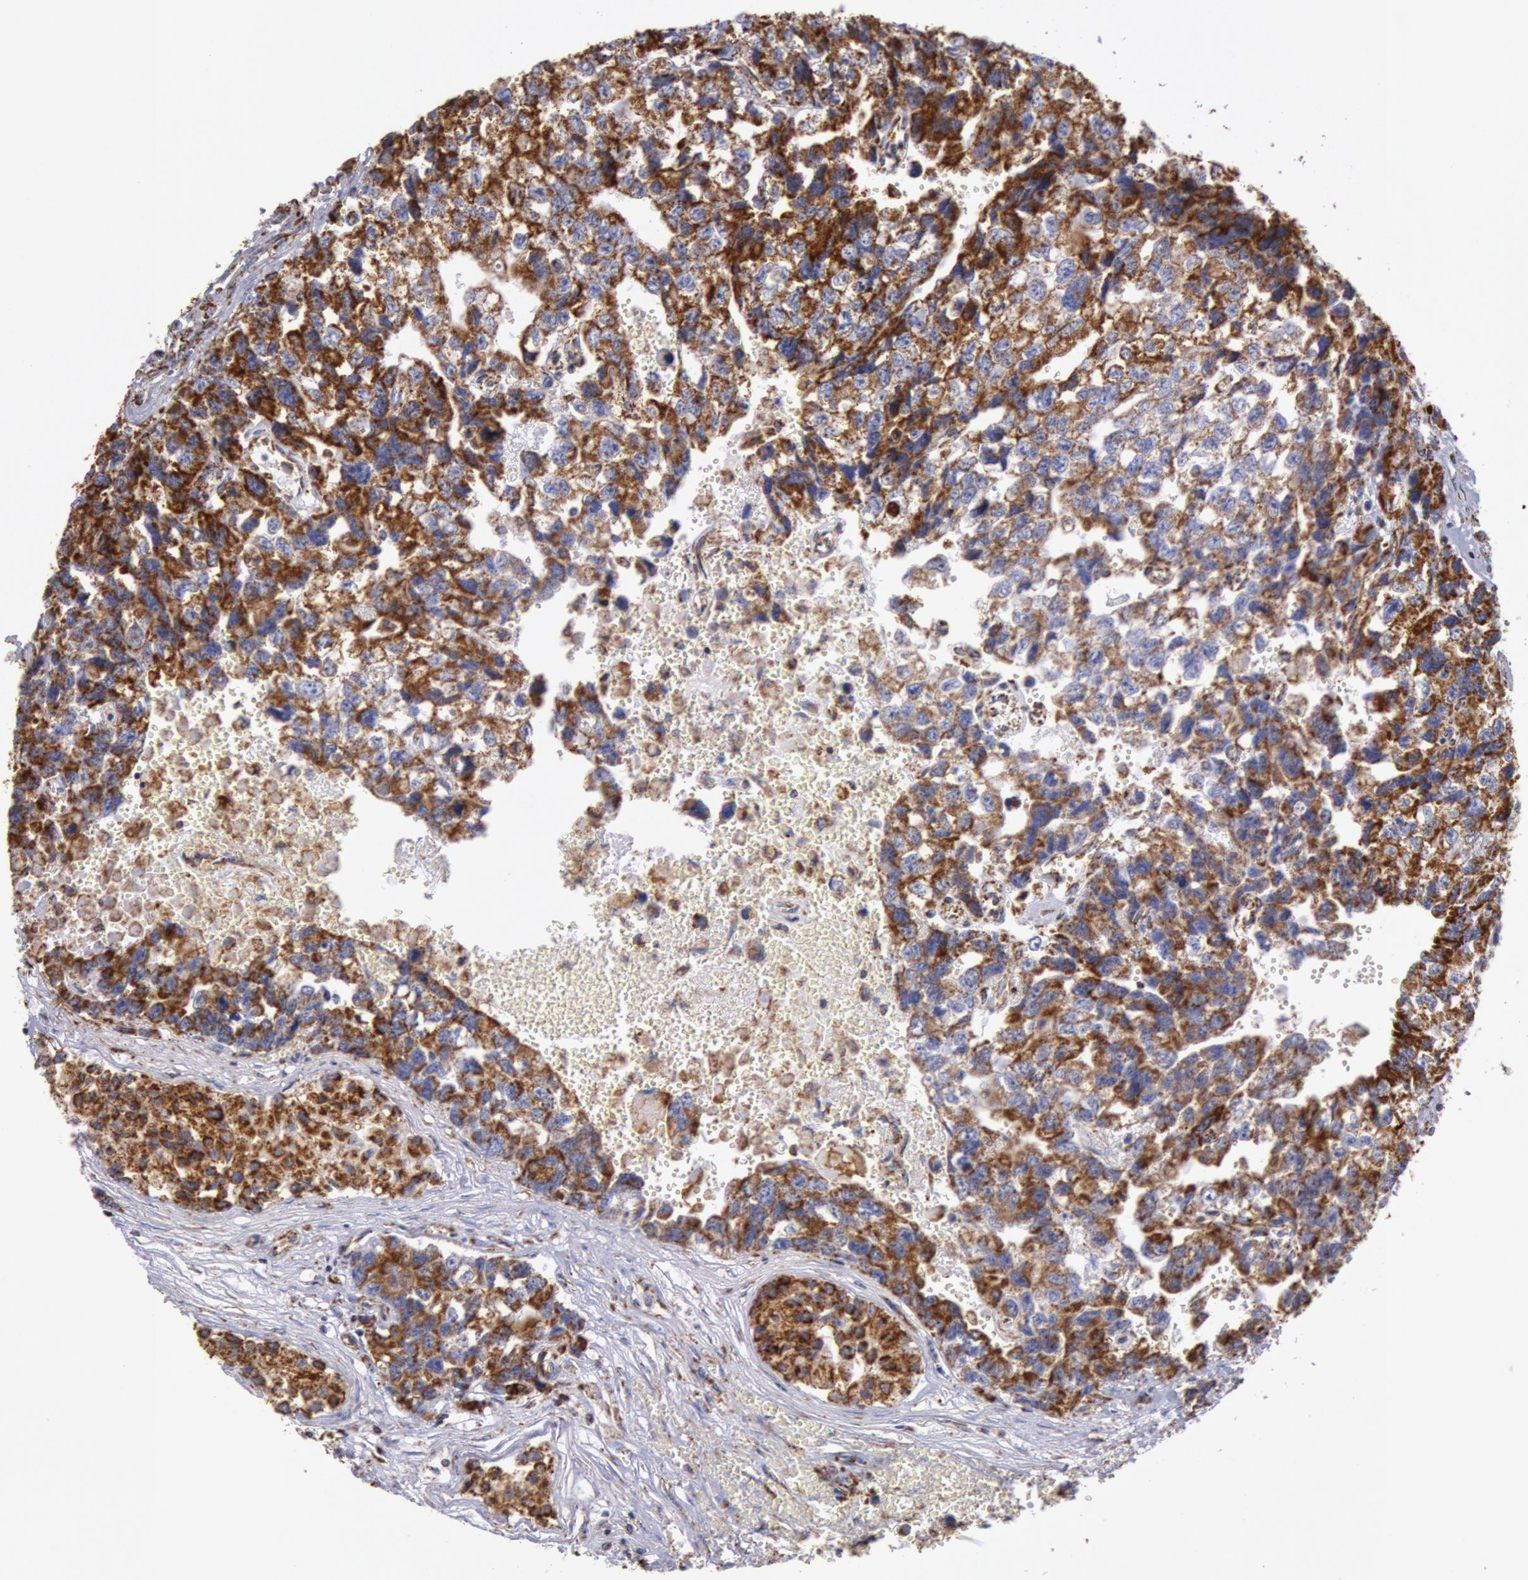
{"staining": {"intensity": "strong", "quantity": ">75%", "location": "cytoplasmic/membranous"}, "tissue": "testis cancer", "cell_type": "Tumor cells", "image_type": "cancer", "snomed": [{"axis": "morphology", "description": "Carcinoma, Embryonal, NOS"}, {"axis": "topography", "description": "Testis"}], "caption": "Strong cytoplasmic/membranous expression is appreciated in about >75% of tumor cells in testis embryonal carcinoma.", "gene": "CYC1", "patient": {"sex": "male", "age": 31}}